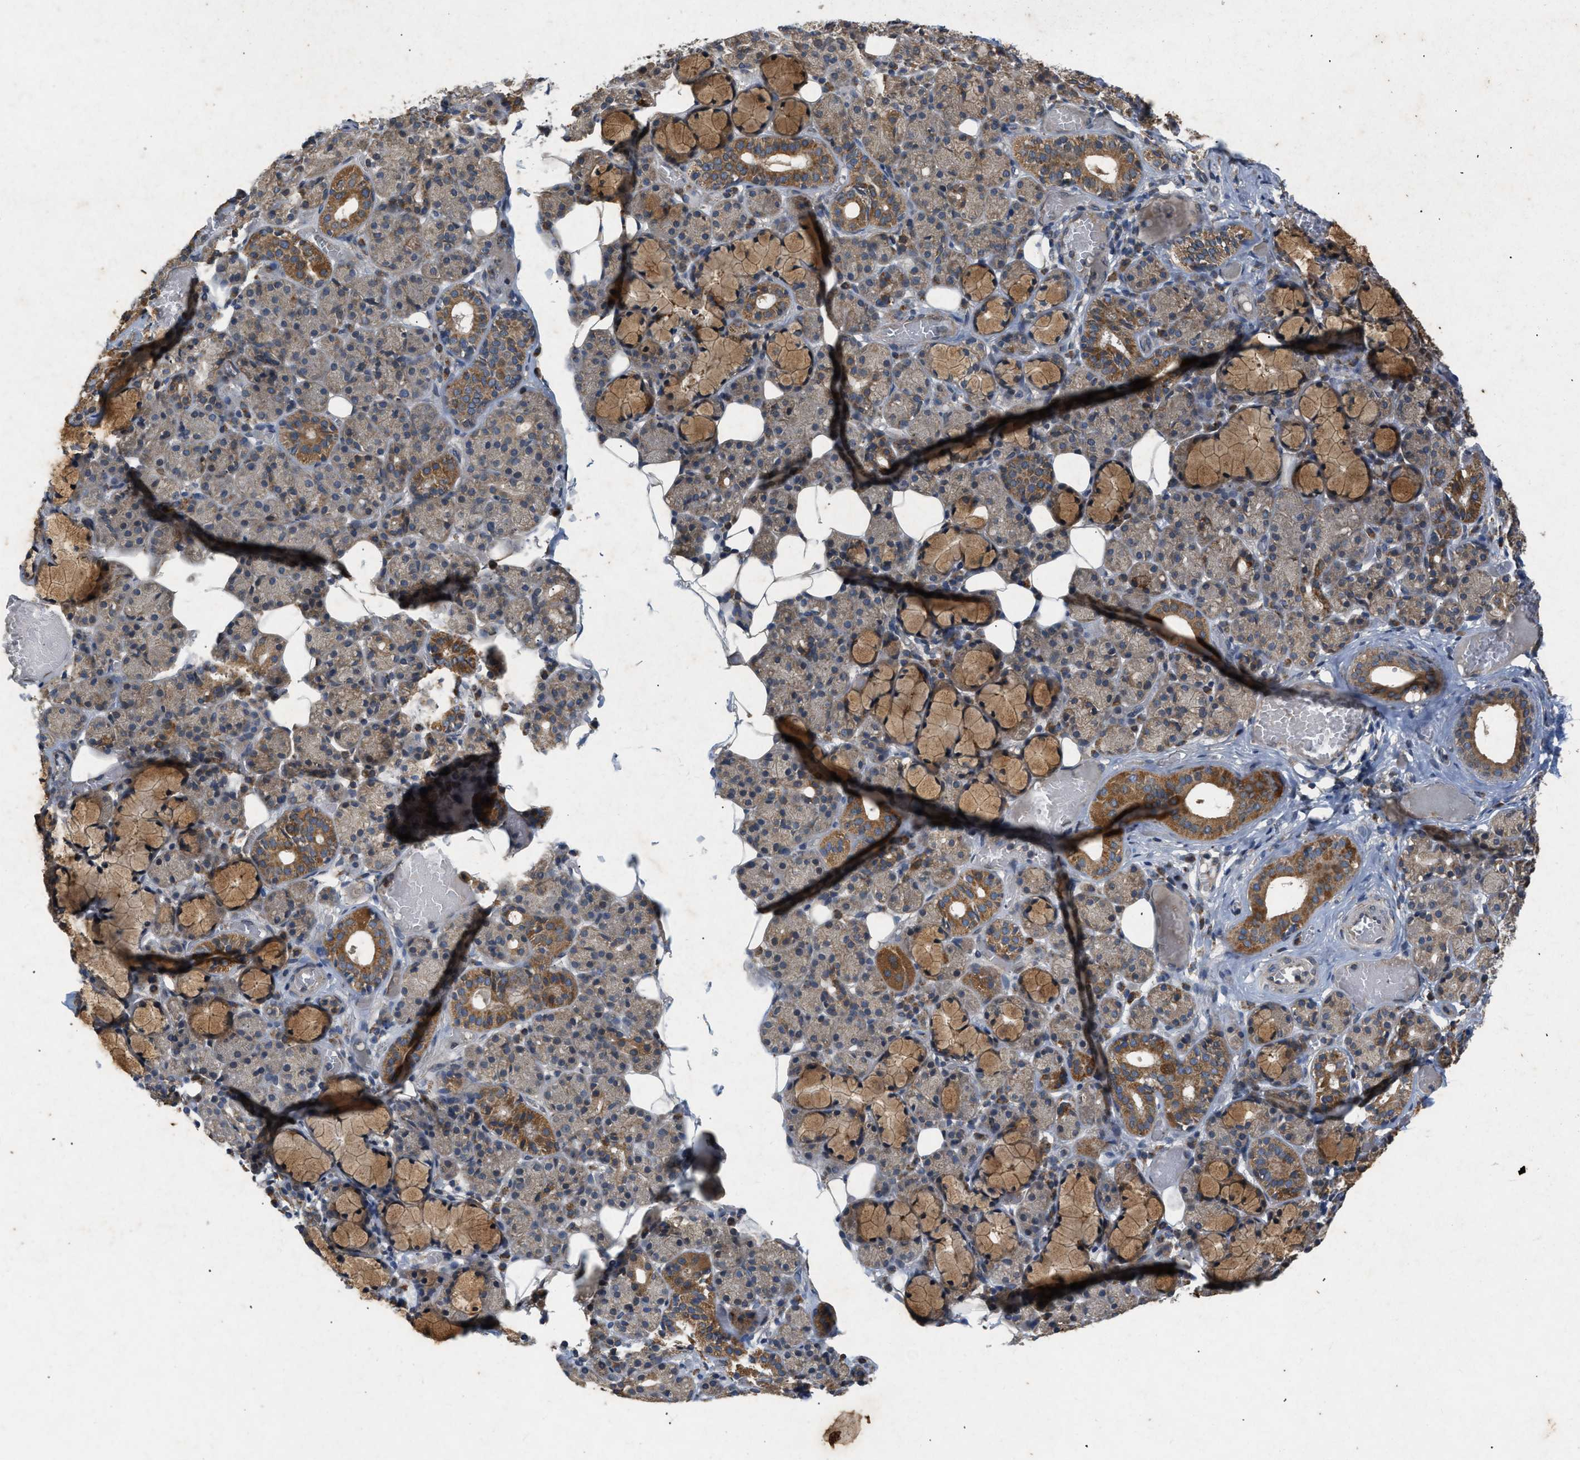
{"staining": {"intensity": "moderate", "quantity": ">75%", "location": "cytoplasmic/membranous"}, "tissue": "salivary gland", "cell_type": "Glandular cells", "image_type": "normal", "snomed": [{"axis": "morphology", "description": "Normal tissue, NOS"}, {"axis": "topography", "description": "Salivary gland"}], "caption": "Immunohistochemical staining of benign human salivary gland shows >75% levels of moderate cytoplasmic/membranous protein expression in about >75% of glandular cells. The staining was performed using DAB, with brown indicating positive protein expression. Nuclei are stained blue with hematoxylin.", "gene": "PRKG2", "patient": {"sex": "male", "age": 63}}